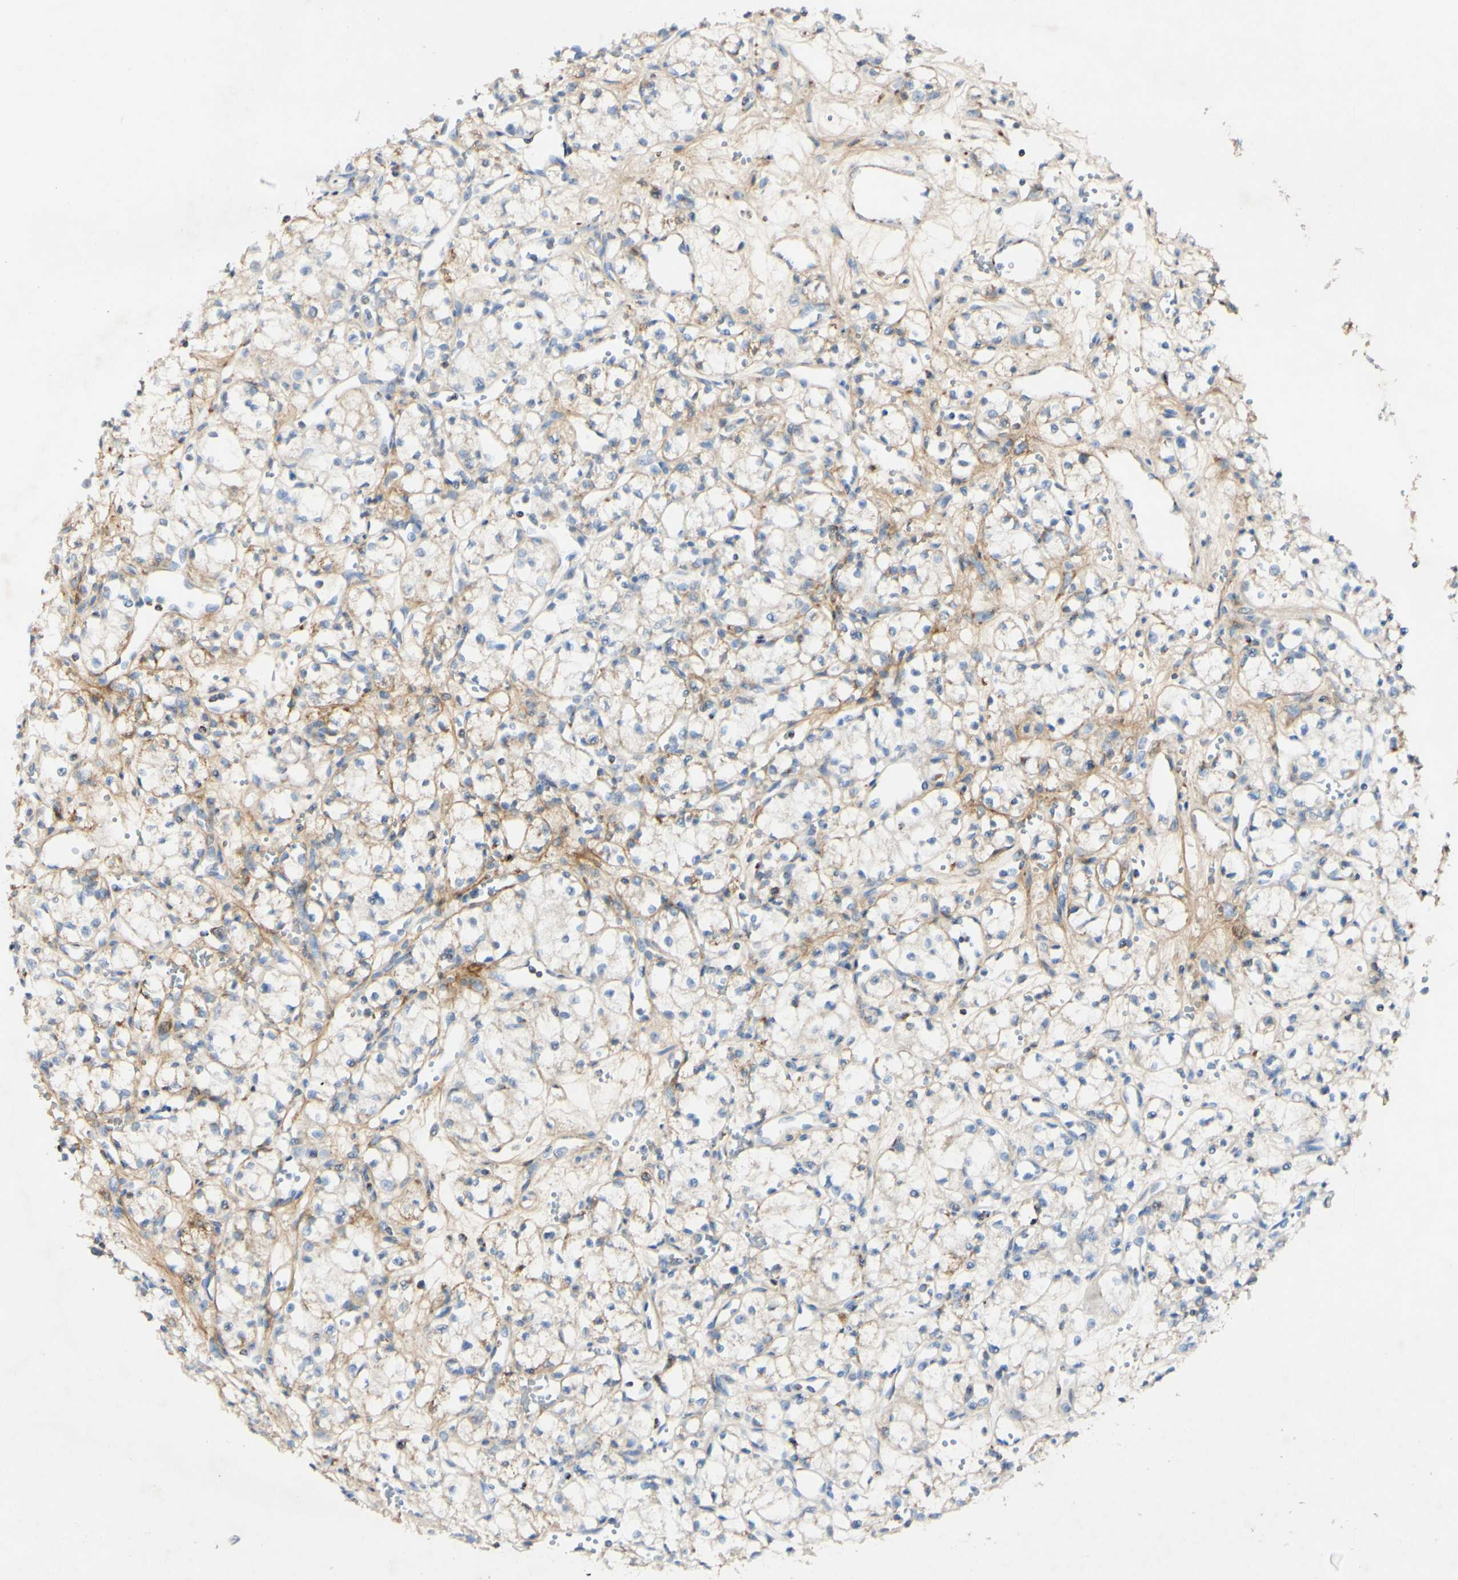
{"staining": {"intensity": "moderate", "quantity": "25%-75%", "location": "cytoplasmic/membranous"}, "tissue": "renal cancer", "cell_type": "Tumor cells", "image_type": "cancer", "snomed": [{"axis": "morphology", "description": "Normal tissue, NOS"}, {"axis": "morphology", "description": "Adenocarcinoma, NOS"}, {"axis": "topography", "description": "Kidney"}], "caption": "Immunohistochemical staining of human adenocarcinoma (renal) reveals medium levels of moderate cytoplasmic/membranous expression in about 25%-75% of tumor cells.", "gene": "OXCT1", "patient": {"sex": "male", "age": 59}}